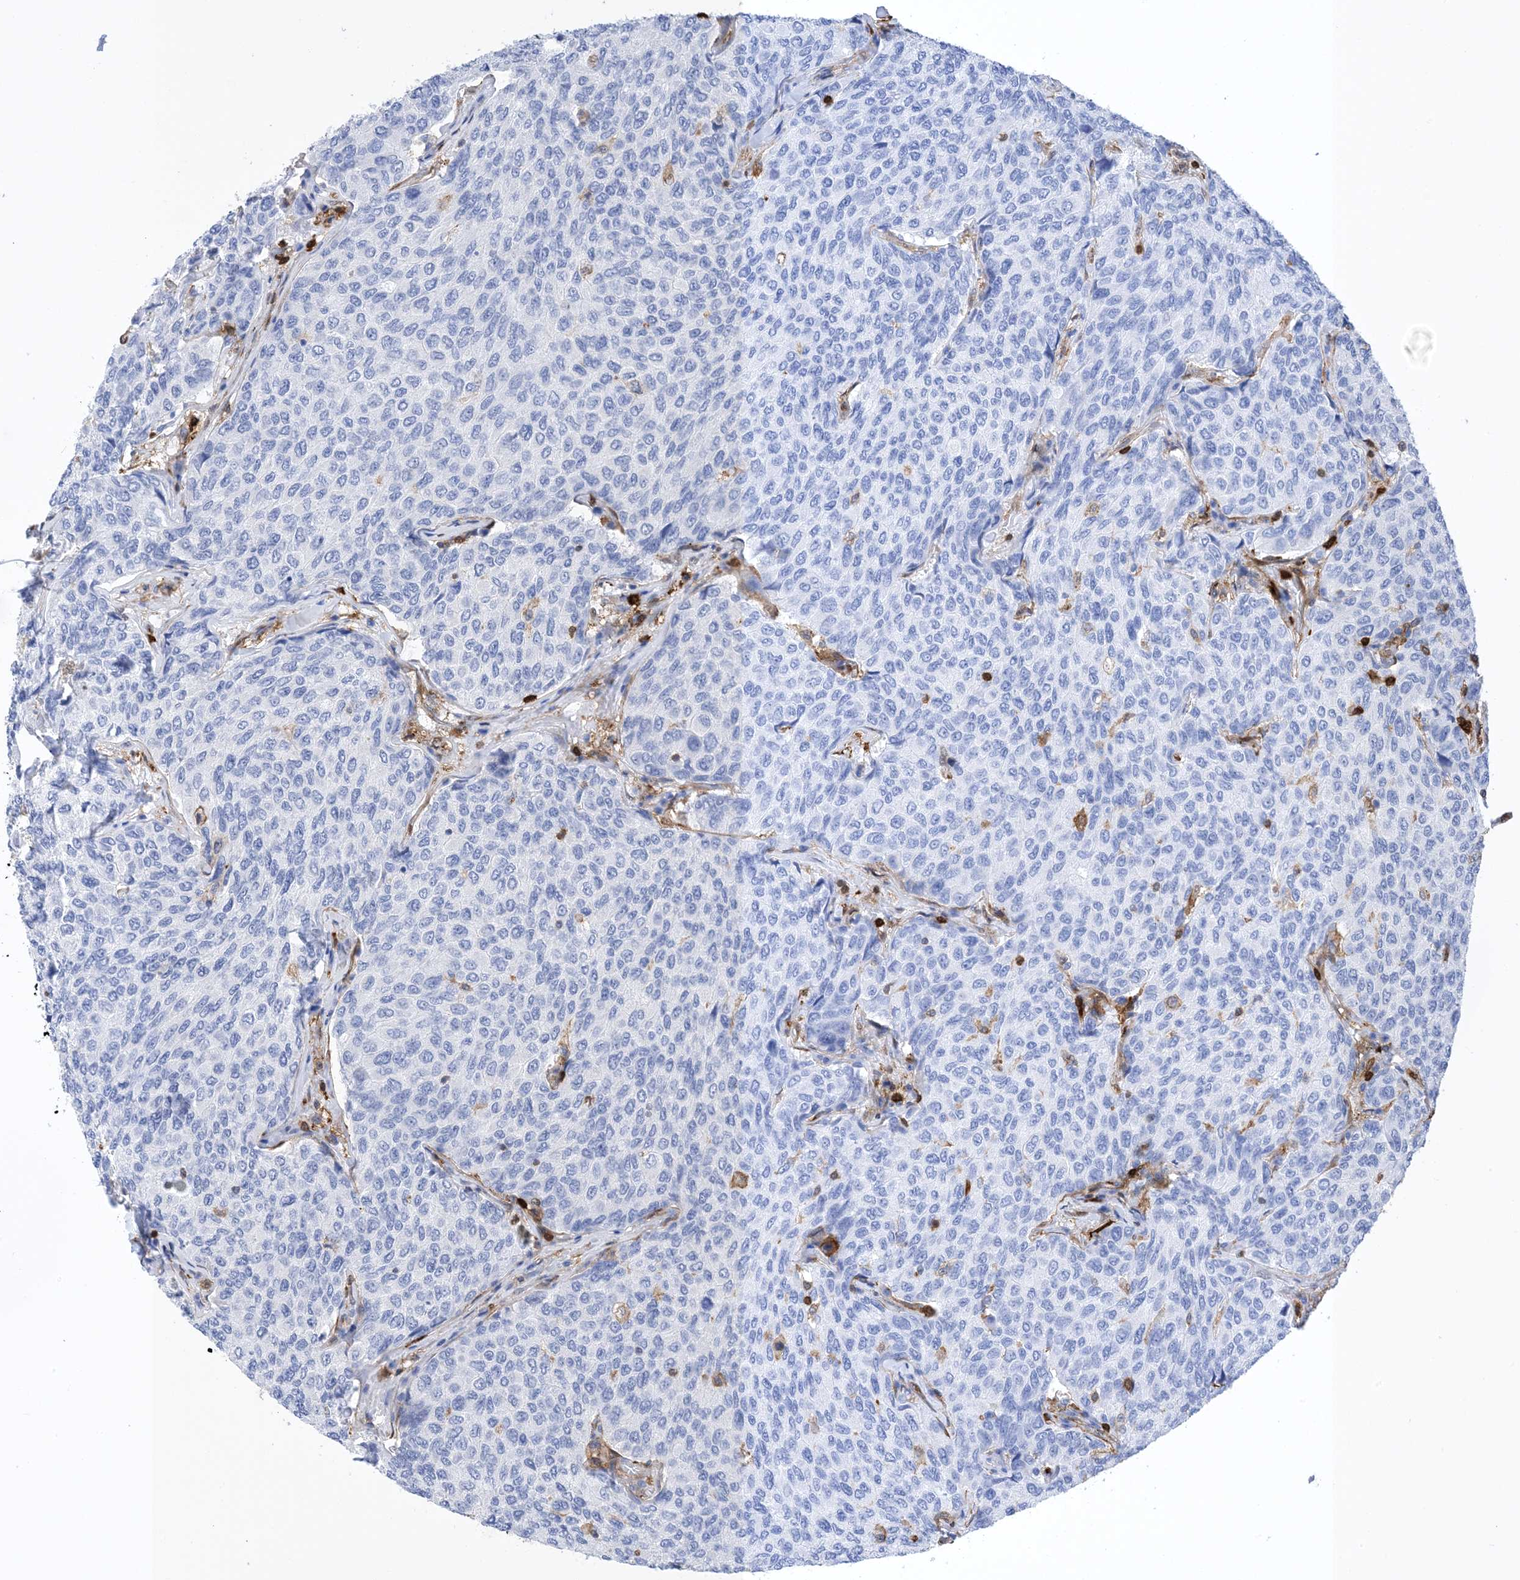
{"staining": {"intensity": "negative", "quantity": "none", "location": "none"}, "tissue": "breast cancer", "cell_type": "Tumor cells", "image_type": "cancer", "snomed": [{"axis": "morphology", "description": "Duct carcinoma"}, {"axis": "topography", "description": "Breast"}], "caption": "Tumor cells show no significant protein staining in intraductal carcinoma (breast).", "gene": "ANXA1", "patient": {"sex": "female", "age": 55}}